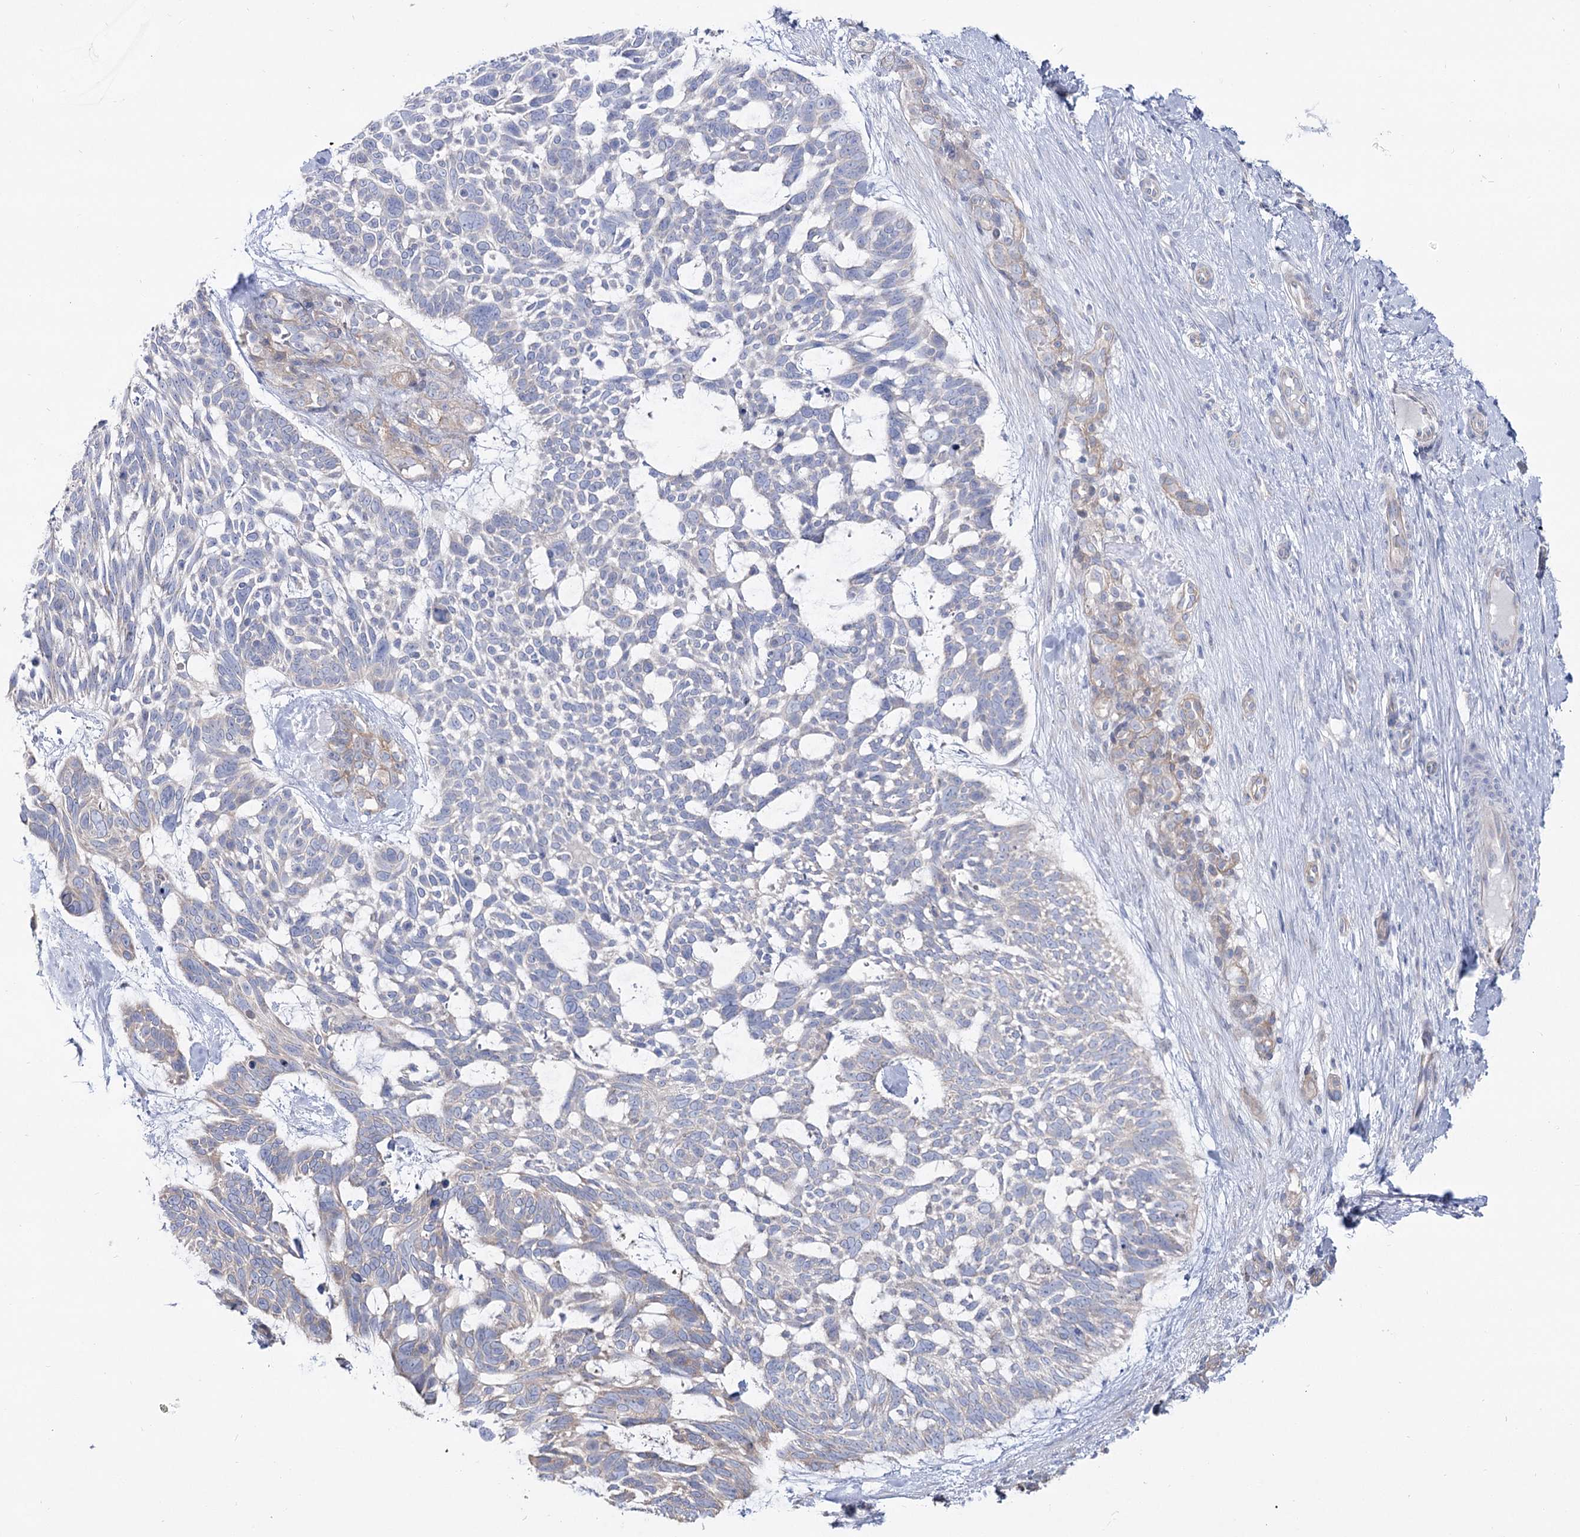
{"staining": {"intensity": "negative", "quantity": "none", "location": "none"}, "tissue": "skin cancer", "cell_type": "Tumor cells", "image_type": "cancer", "snomed": [{"axis": "morphology", "description": "Basal cell carcinoma"}, {"axis": "topography", "description": "Skin"}], "caption": "Immunohistochemistry image of neoplastic tissue: skin cancer (basal cell carcinoma) stained with DAB (3,3'-diaminobenzidine) exhibits no significant protein expression in tumor cells. (Immunohistochemistry (ihc), brightfield microscopy, high magnification).", "gene": "SUOX", "patient": {"sex": "male", "age": 88}}